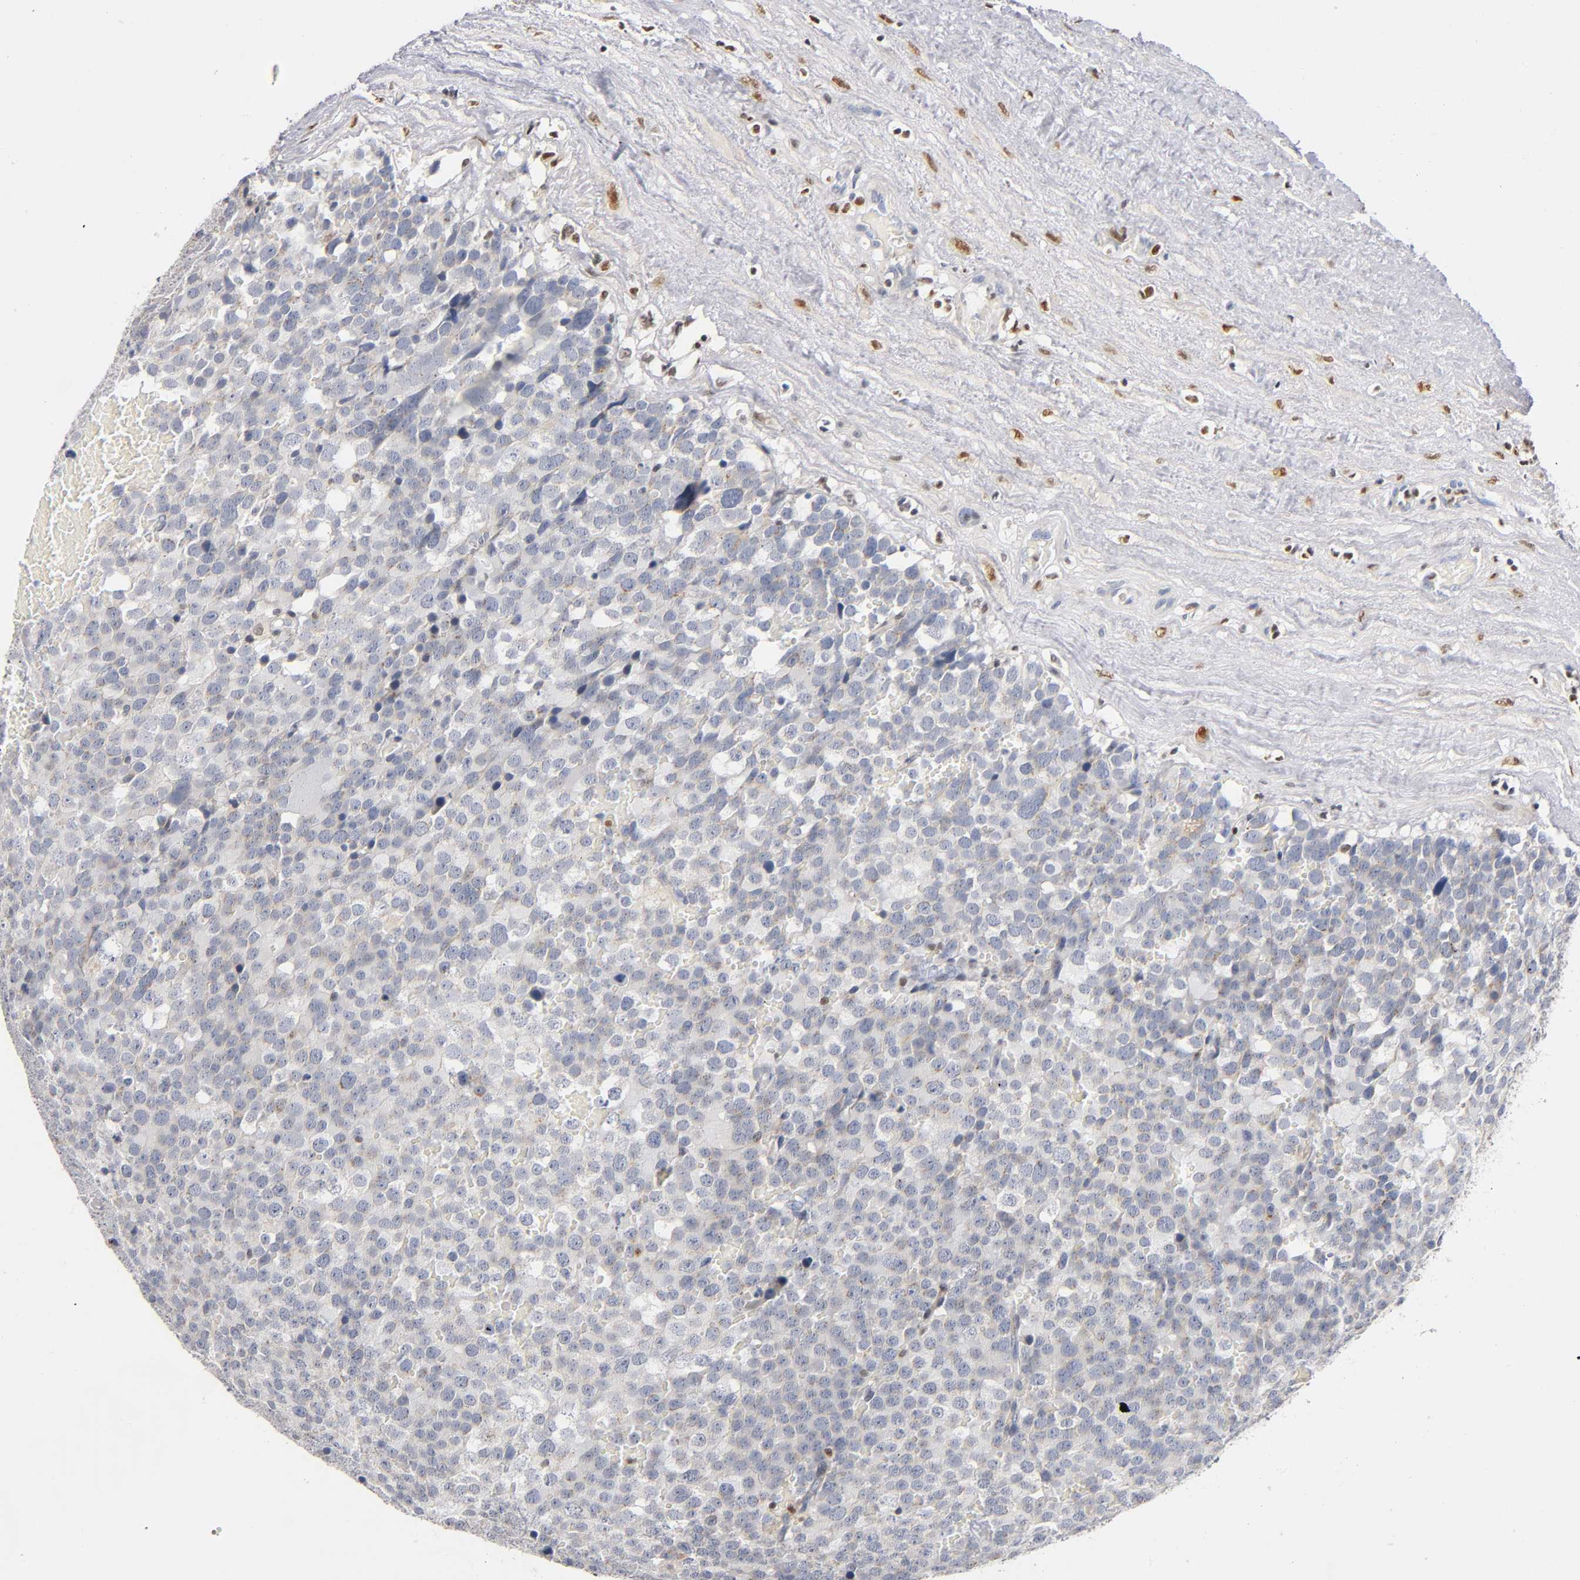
{"staining": {"intensity": "weak", "quantity": "25%-75%", "location": "cytoplasmic/membranous"}, "tissue": "testis cancer", "cell_type": "Tumor cells", "image_type": "cancer", "snomed": [{"axis": "morphology", "description": "Seminoma, NOS"}, {"axis": "topography", "description": "Testis"}], "caption": "IHC (DAB) staining of testis seminoma displays weak cytoplasmic/membranous protein positivity in approximately 25%-75% of tumor cells. The protein of interest is stained brown, and the nuclei are stained in blue (DAB IHC with brightfield microscopy, high magnification).", "gene": "RUNX1", "patient": {"sex": "male", "age": 71}}